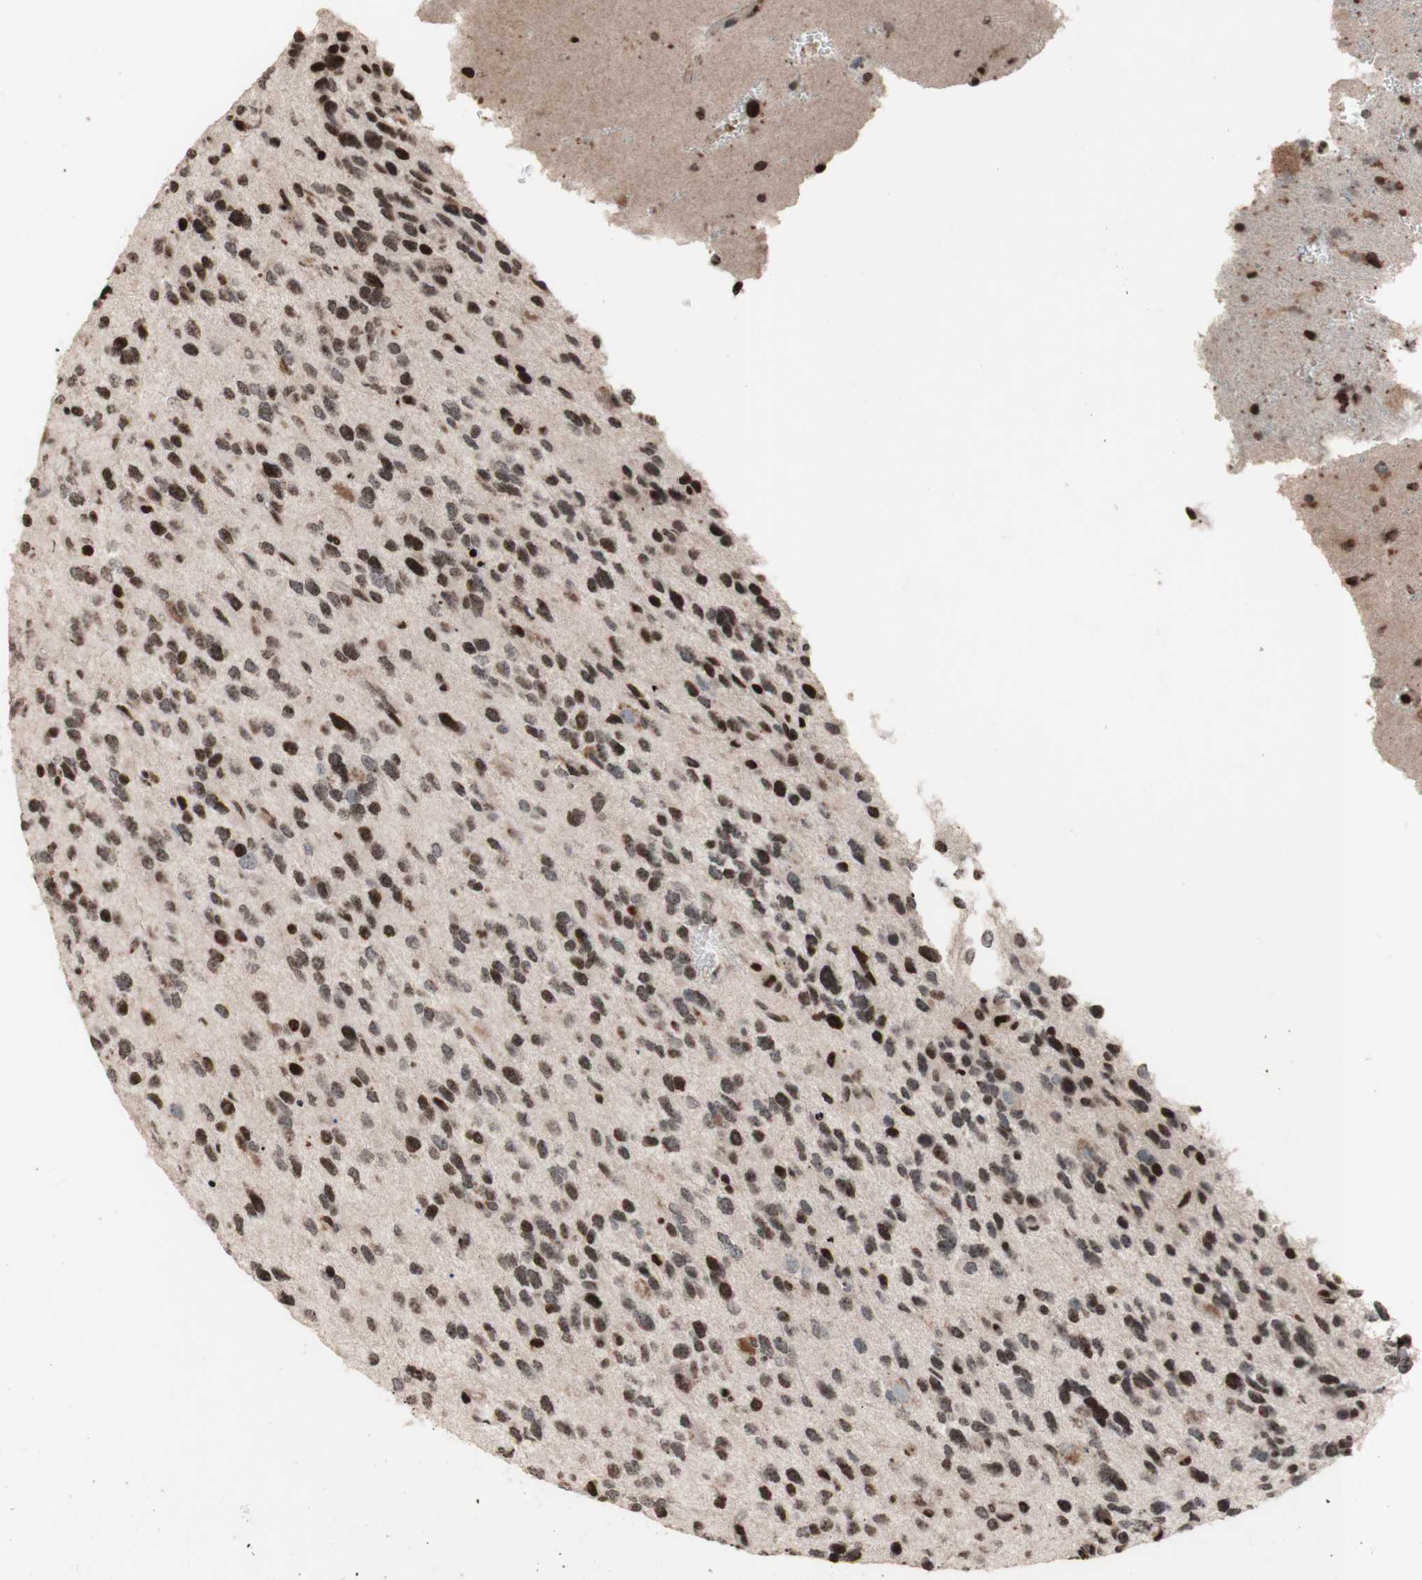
{"staining": {"intensity": "strong", "quantity": "25%-75%", "location": "nuclear"}, "tissue": "glioma", "cell_type": "Tumor cells", "image_type": "cancer", "snomed": [{"axis": "morphology", "description": "Glioma, malignant, High grade"}, {"axis": "topography", "description": "Brain"}], "caption": "This histopathology image exhibits glioma stained with immunohistochemistry to label a protein in brown. The nuclear of tumor cells show strong positivity for the protein. Nuclei are counter-stained blue.", "gene": "POLA1", "patient": {"sex": "female", "age": 58}}